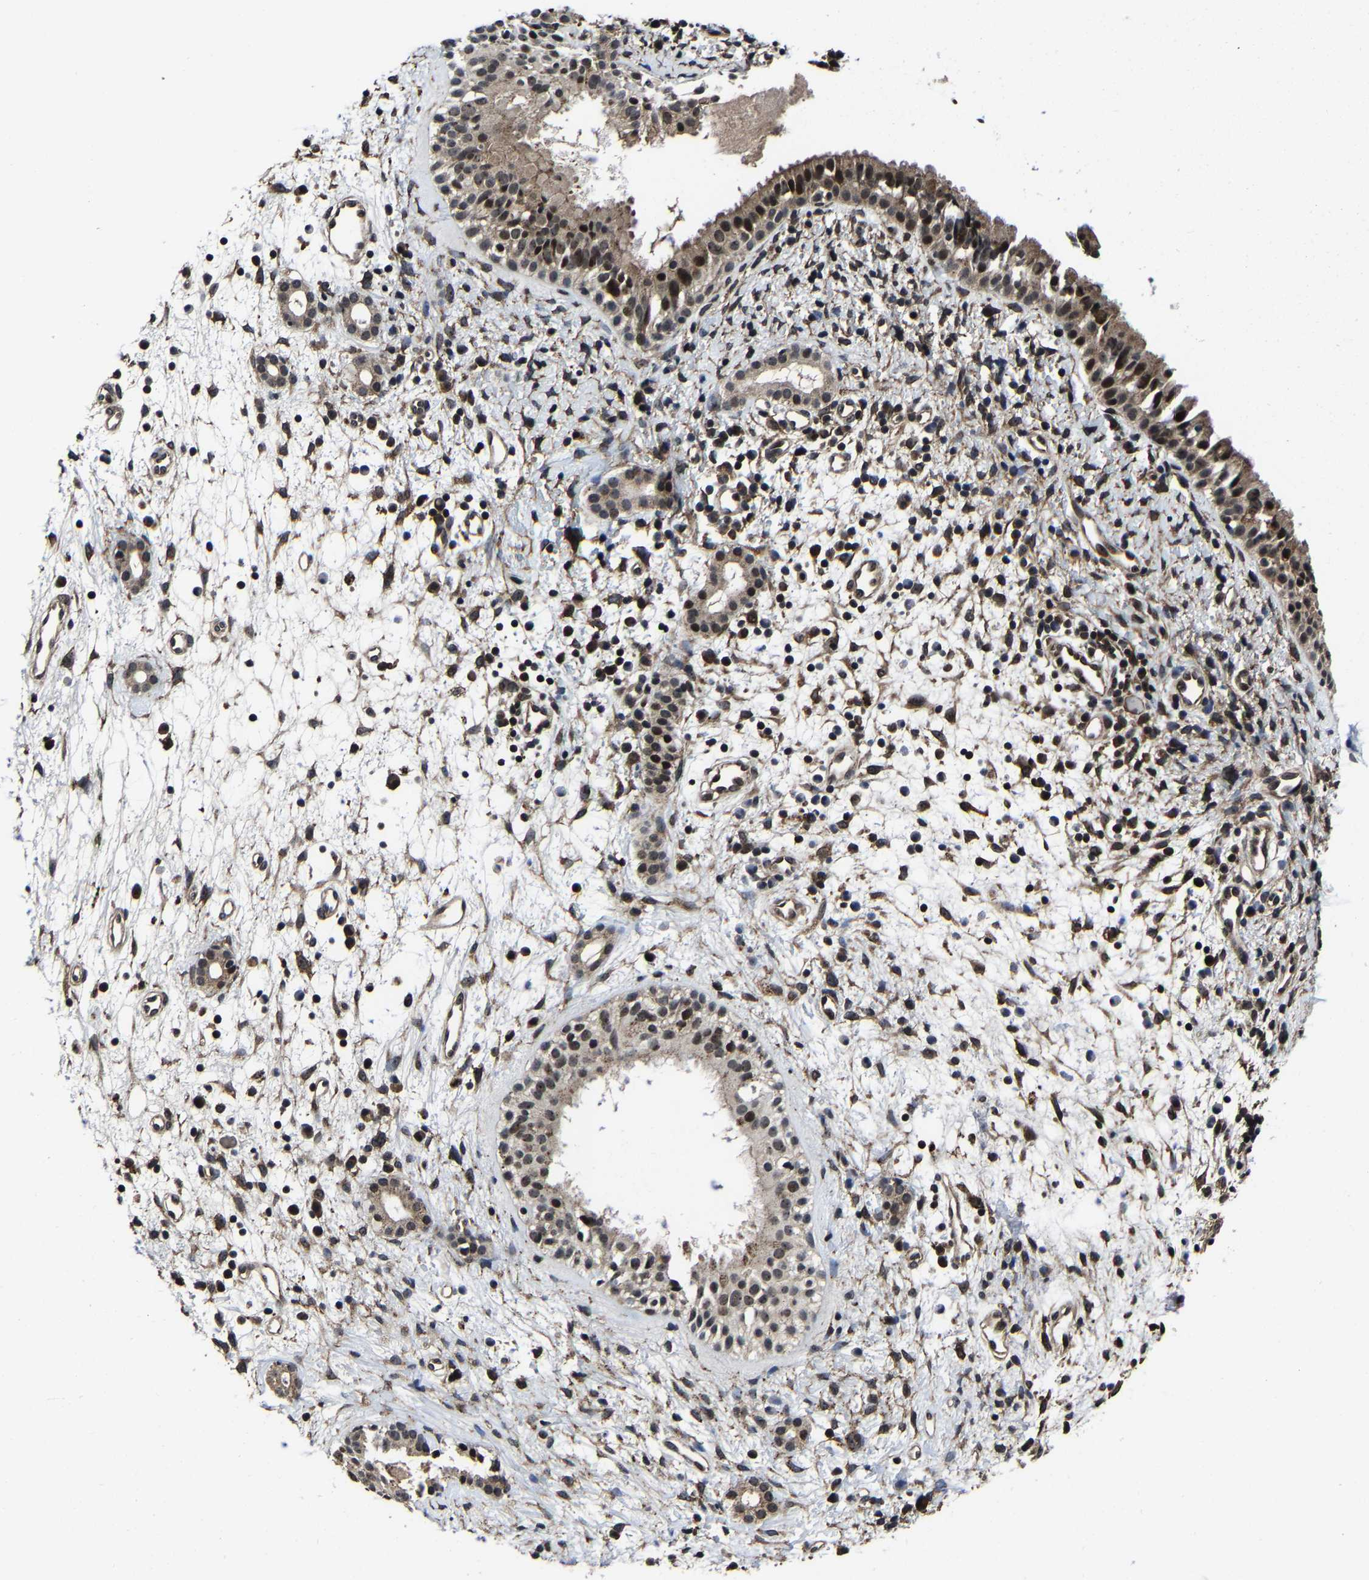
{"staining": {"intensity": "moderate", "quantity": ">75%", "location": "cytoplasmic/membranous,nuclear"}, "tissue": "nasopharynx", "cell_type": "Respiratory epithelial cells", "image_type": "normal", "snomed": [{"axis": "morphology", "description": "Normal tissue, NOS"}, {"axis": "topography", "description": "Nasopharynx"}], "caption": "IHC micrograph of unremarkable nasopharynx: human nasopharynx stained using immunohistochemistry reveals medium levels of moderate protein expression localized specifically in the cytoplasmic/membranous,nuclear of respiratory epithelial cells, appearing as a cytoplasmic/membranous,nuclear brown color.", "gene": "ZCCHC7", "patient": {"sex": "male", "age": 22}}